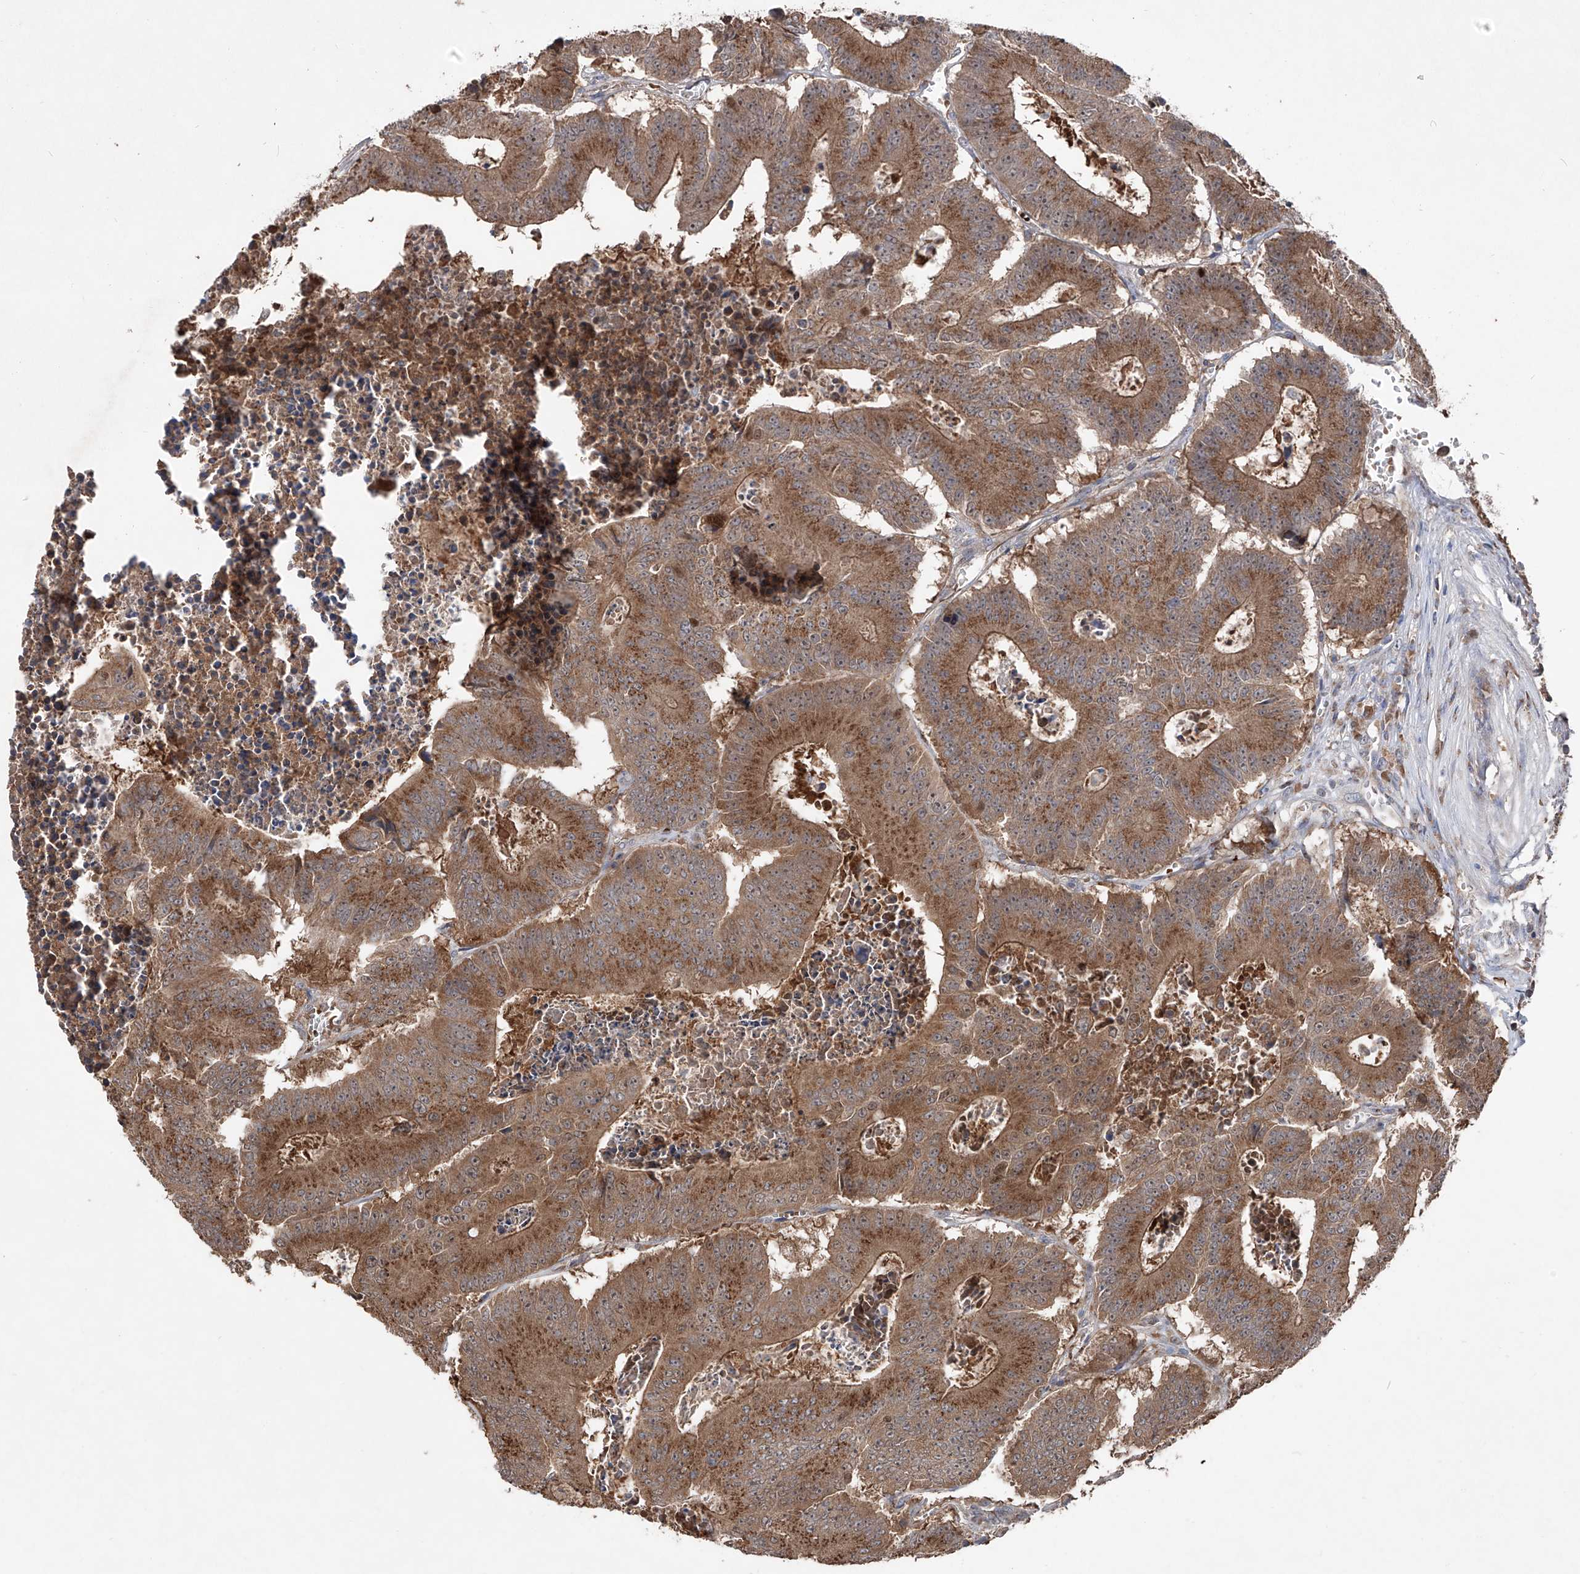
{"staining": {"intensity": "moderate", "quantity": ">75%", "location": "cytoplasmic/membranous"}, "tissue": "colorectal cancer", "cell_type": "Tumor cells", "image_type": "cancer", "snomed": [{"axis": "morphology", "description": "Adenocarcinoma, NOS"}, {"axis": "topography", "description": "Colon"}], "caption": "Immunohistochemical staining of colorectal cancer reveals medium levels of moderate cytoplasmic/membranous positivity in about >75% of tumor cells. The protein of interest is stained brown, and the nuclei are stained in blue (DAB IHC with brightfield microscopy, high magnification).", "gene": "EDN1", "patient": {"sex": "male", "age": 87}}